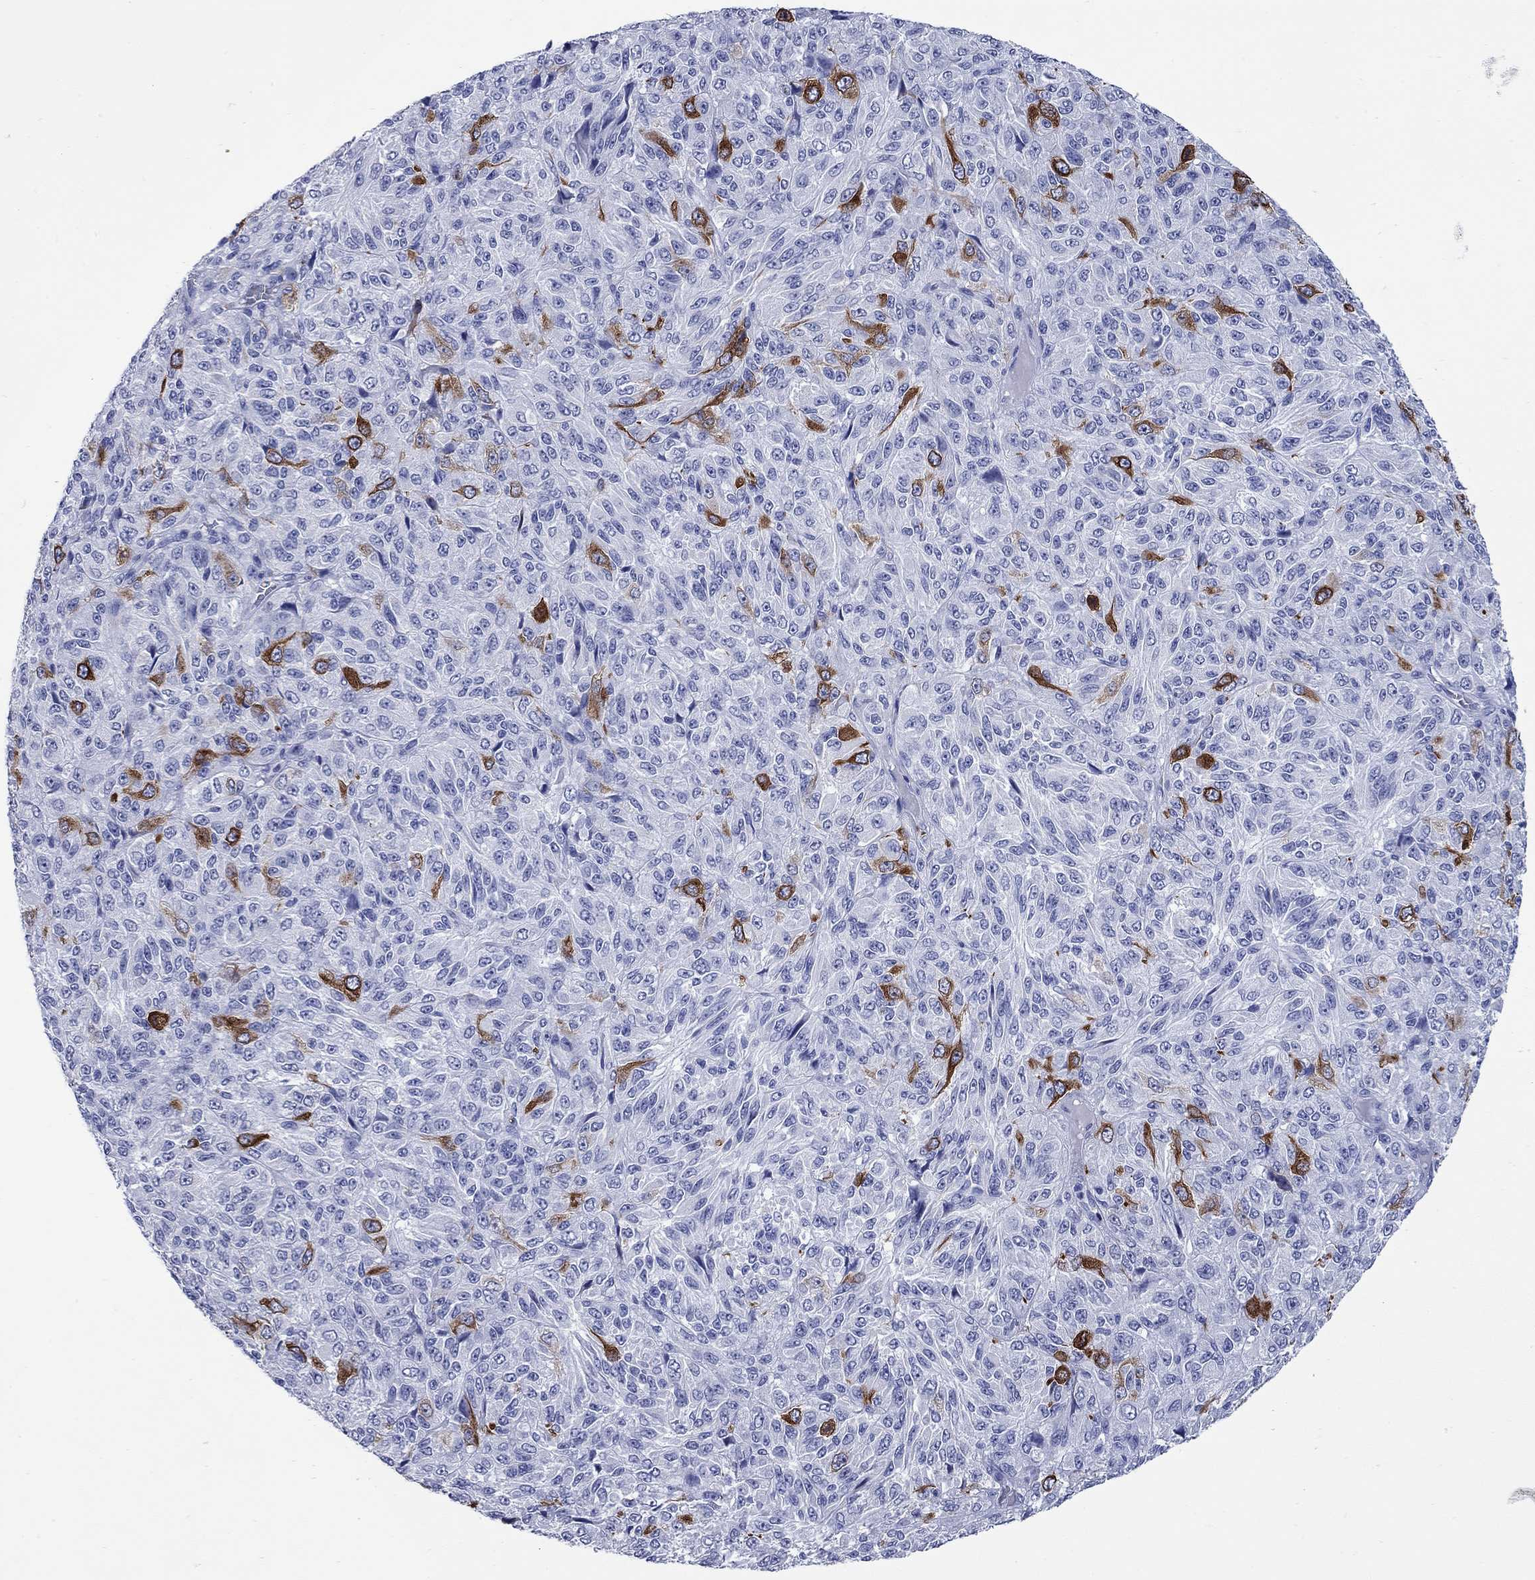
{"staining": {"intensity": "strong", "quantity": "<25%", "location": "cytoplasmic/membranous"}, "tissue": "melanoma", "cell_type": "Tumor cells", "image_type": "cancer", "snomed": [{"axis": "morphology", "description": "Malignant melanoma, Metastatic site"}, {"axis": "topography", "description": "Brain"}], "caption": "Malignant melanoma (metastatic site) stained with a brown dye displays strong cytoplasmic/membranous positive positivity in approximately <25% of tumor cells.", "gene": "TACC3", "patient": {"sex": "female", "age": 56}}